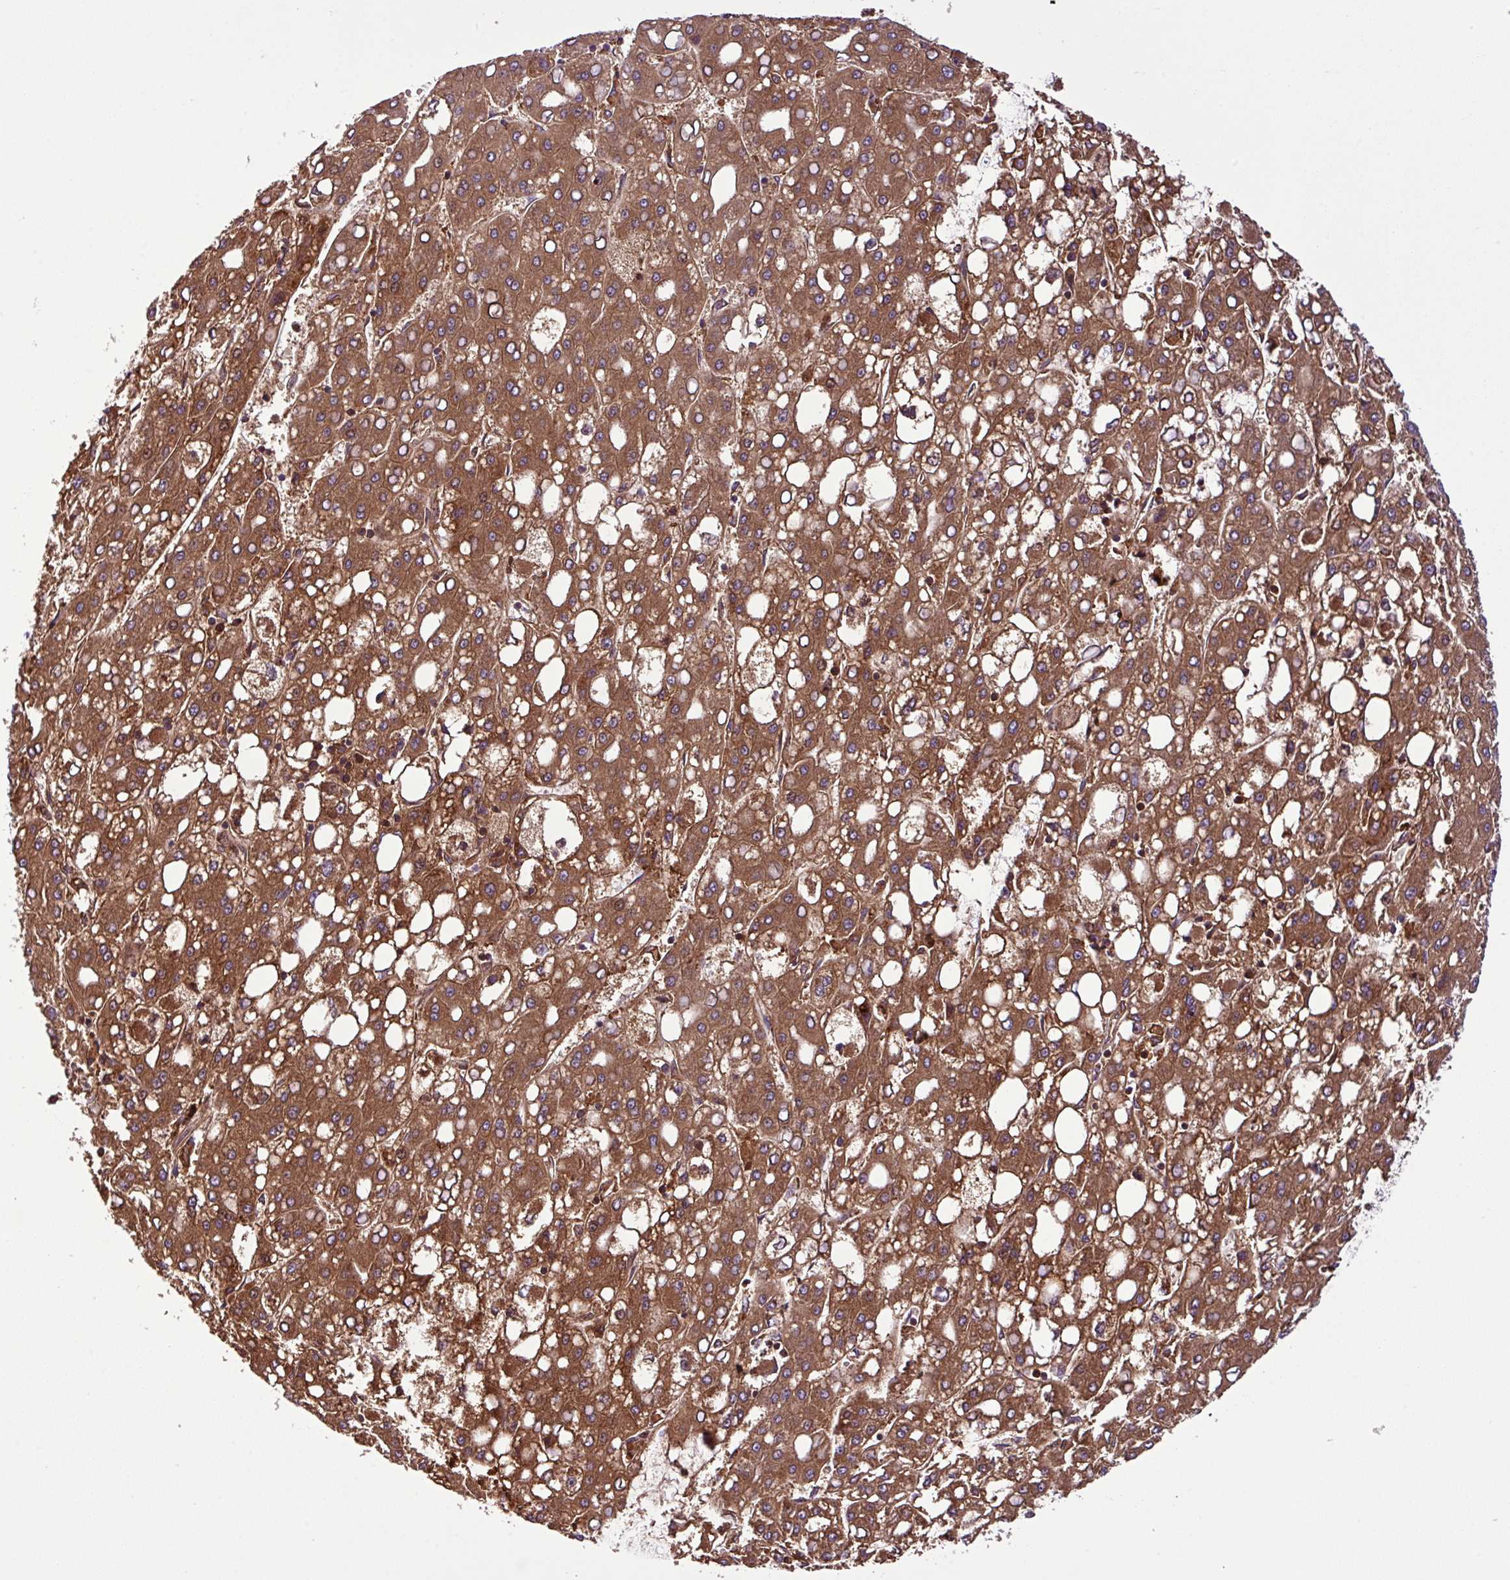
{"staining": {"intensity": "moderate", "quantity": ">75%", "location": "cytoplasmic/membranous"}, "tissue": "liver cancer", "cell_type": "Tumor cells", "image_type": "cancer", "snomed": [{"axis": "morphology", "description": "Carcinoma, Hepatocellular, NOS"}, {"axis": "topography", "description": "Liver"}], "caption": "Immunohistochemical staining of human liver cancer demonstrates medium levels of moderate cytoplasmic/membranous staining in about >75% of tumor cells.", "gene": "ZNF266", "patient": {"sex": "male", "age": 65}}